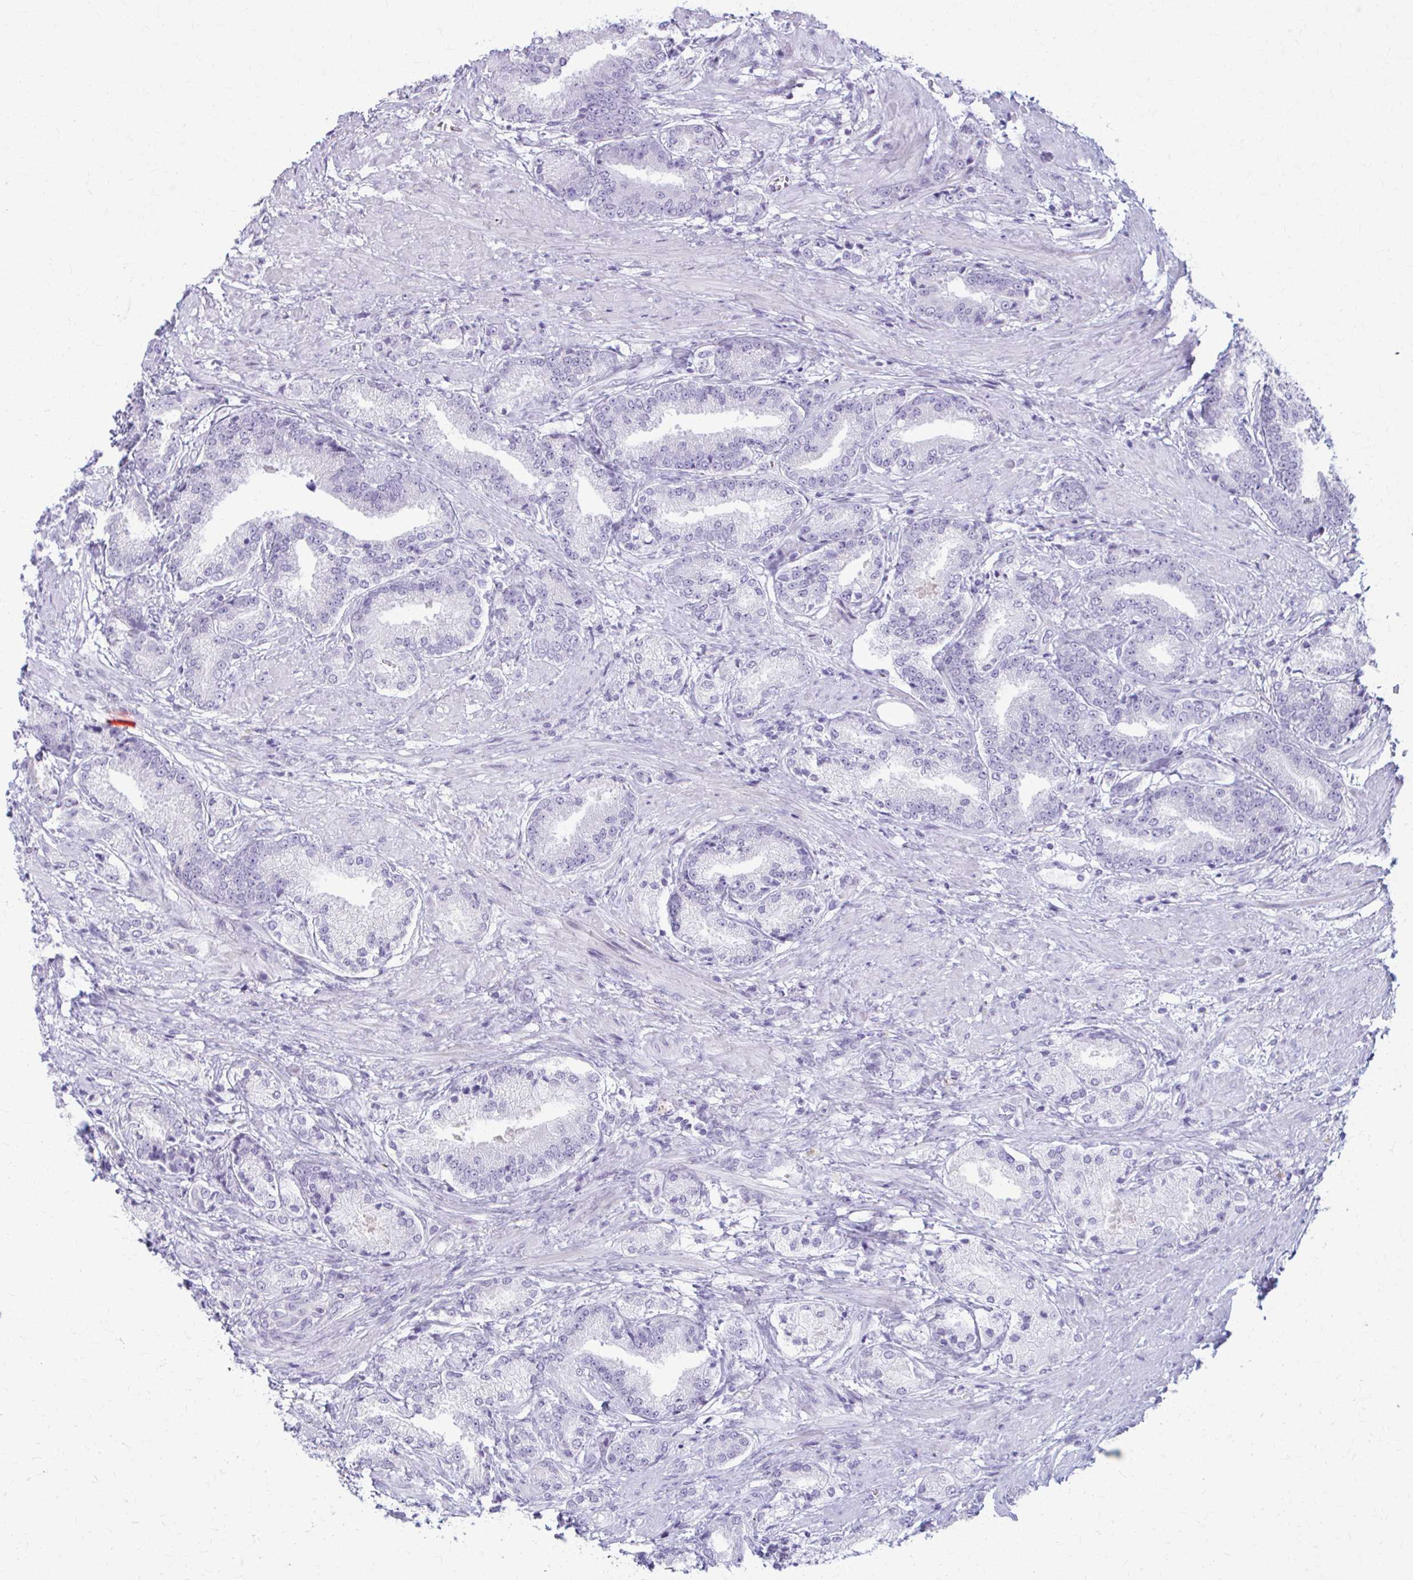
{"staining": {"intensity": "negative", "quantity": "none", "location": "none"}, "tissue": "prostate cancer", "cell_type": "Tumor cells", "image_type": "cancer", "snomed": [{"axis": "morphology", "description": "Adenocarcinoma, High grade"}, {"axis": "topography", "description": "Prostate and seminal vesicle, NOS"}], "caption": "DAB (3,3'-diaminobenzidine) immunohistochemical staining of human high-grade adenocarcinoma (prostate) reveals no significant positivity in tumor cells. (IHC, brightfield microscopy, high magnification).", "gene": "LDLRAP1", "patient": {"sex": "male", "age": 61}}